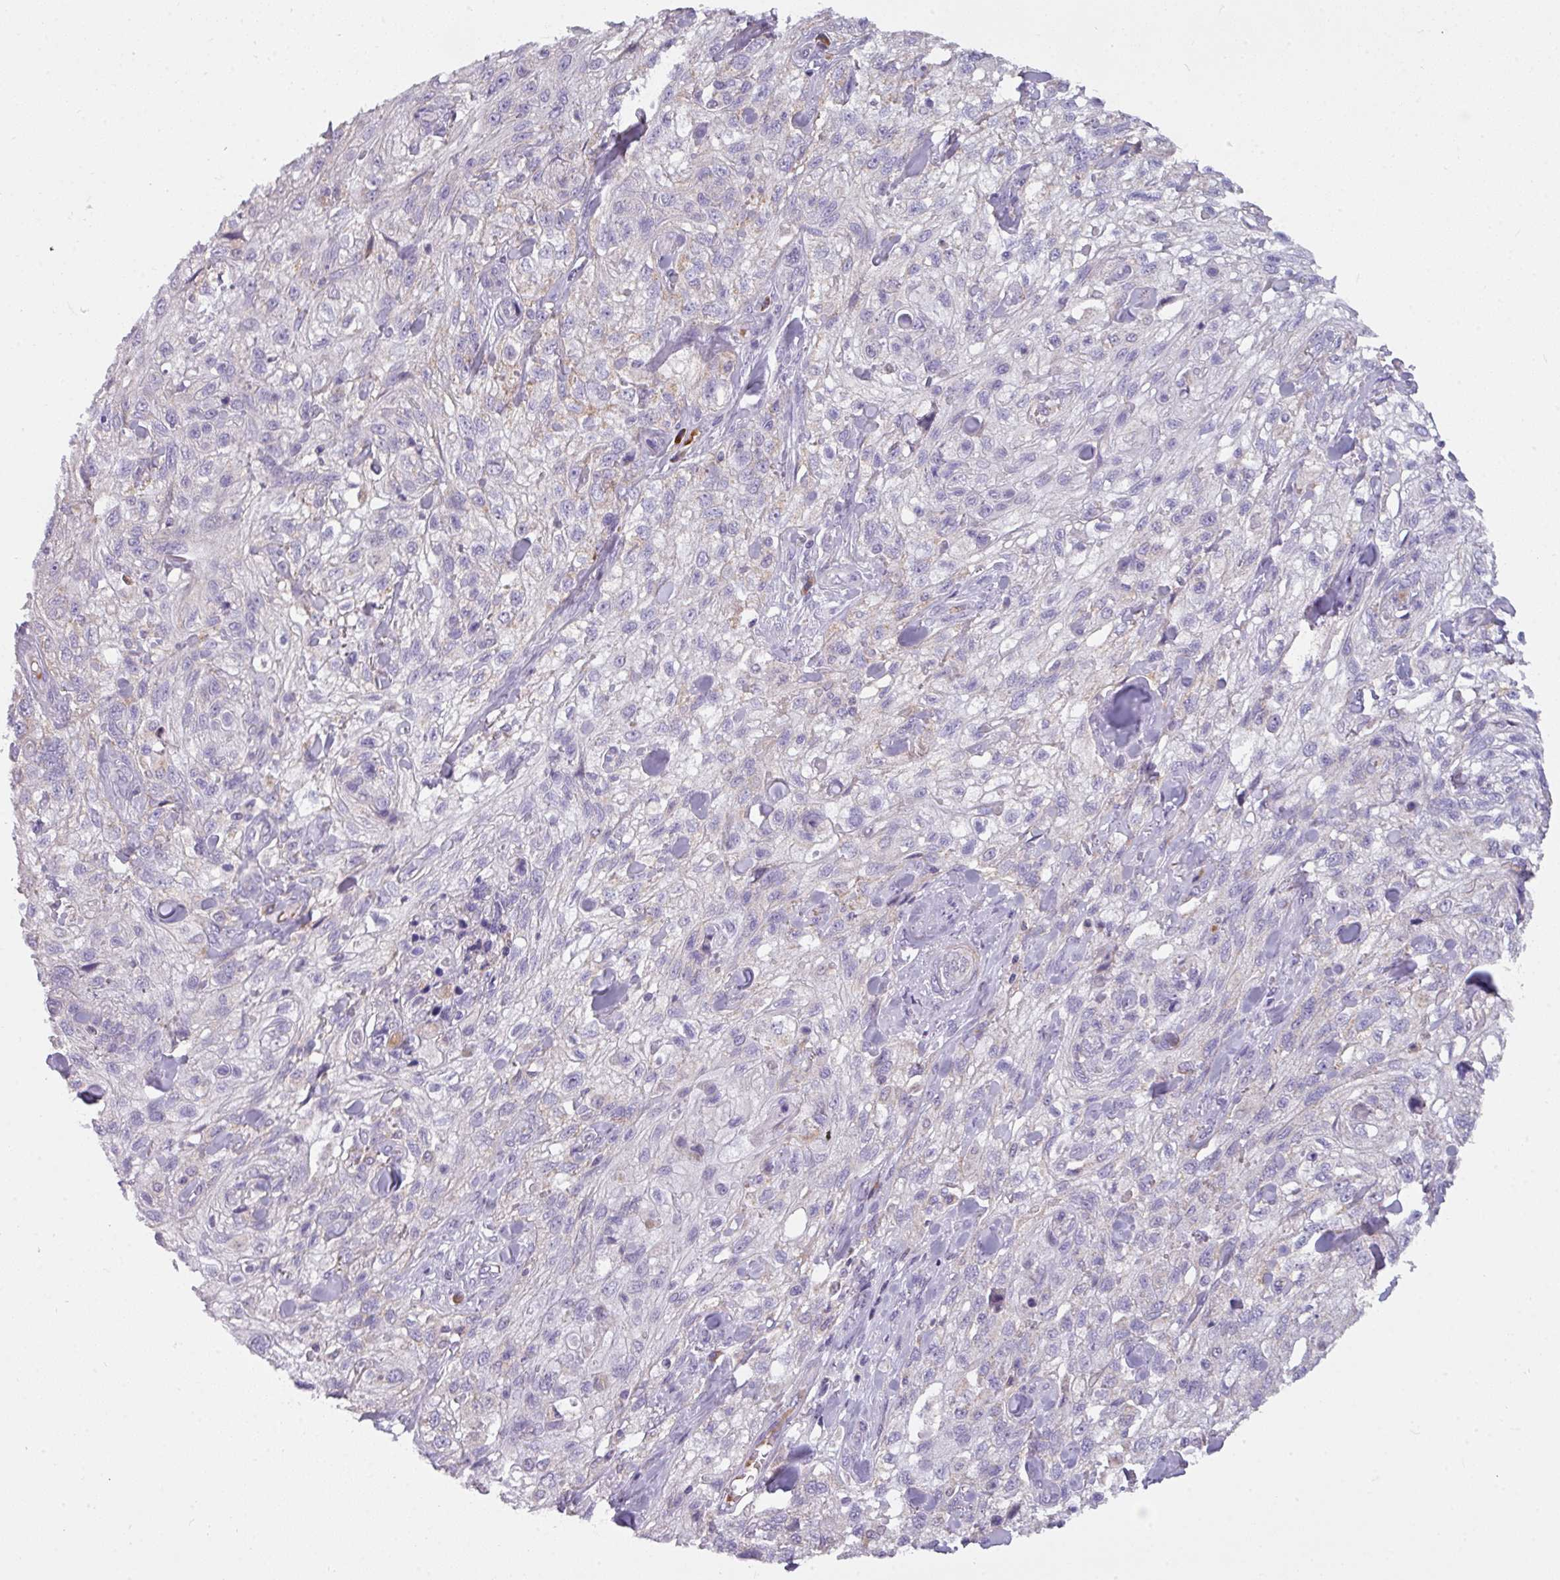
{"staining": {"intensity": "negative", "quantity": "none", "location": "none"}, "tissue": "skin cancer", "cell_type": "Tumor cells", "image_type": "cancer", "snomed": [{"axis": "morphology", "description": "Squamous cell carcinoma, NOS"}, {"axis": "topography", "description": "Skin"}, {"axis": "topography", "description": "Vulva"}], "caption": "Skin cancer (squamous cell carcinoma) was stained to show a protein in brown. There is no significant positivity in tumor cells.", "gene": "C2orf68", "patient": {"sex": "female", "age": 86}}